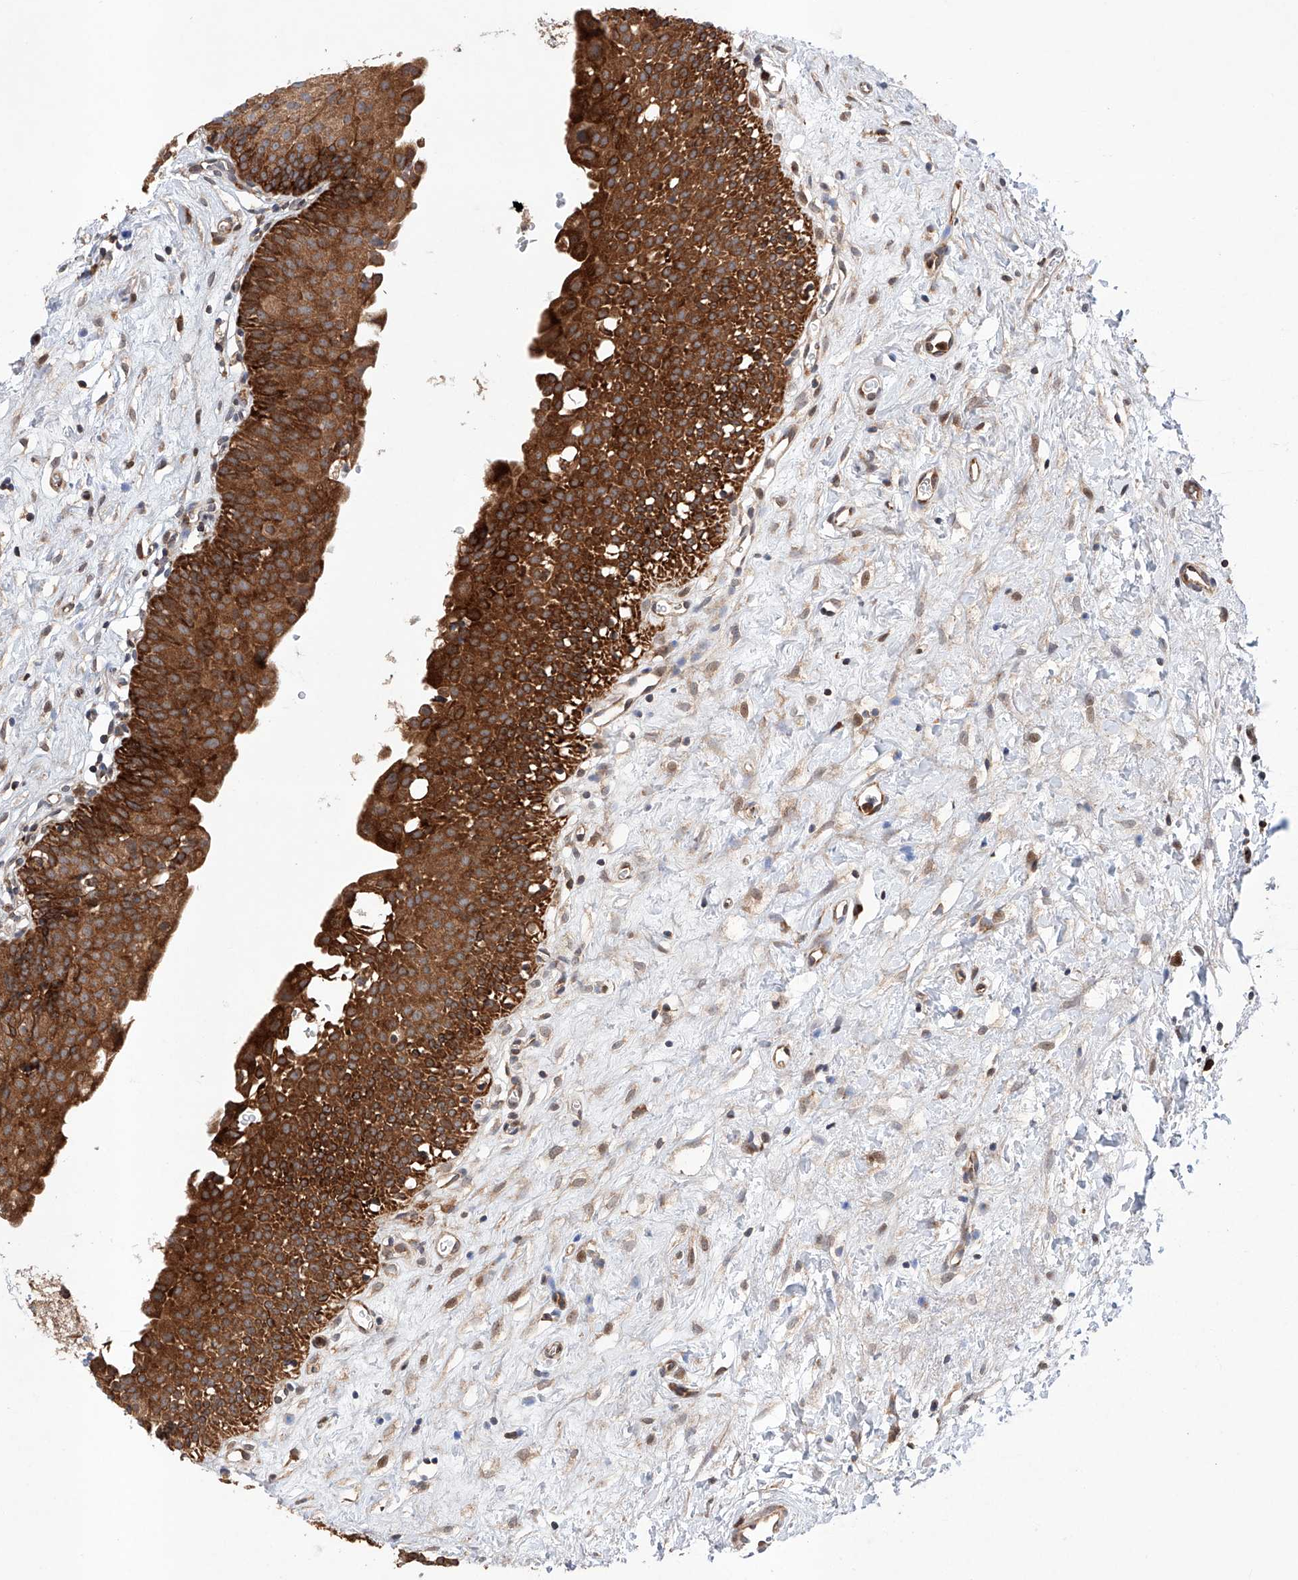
{"staining": {"intensity": "strong", "quantity": ">75%", "location": "cytoplasmic/membranous"}, "tissue": "urinary bladder", "cell_type": "Urothelial cells", "image_type": "normal", "snomed": [{"axis": "morphology", "description": "Normal tissue, NOS"}, {"axis": "topography", "description": "Urinary bladder"}], "caption": "Urinary bladder stained with a brown dye shows strong cytoplasmic/membranous positive positivity in approximately >75% of urothelial cells.", "gene": "TIMM23", "patient": {"sex": "male", "age": 51}}